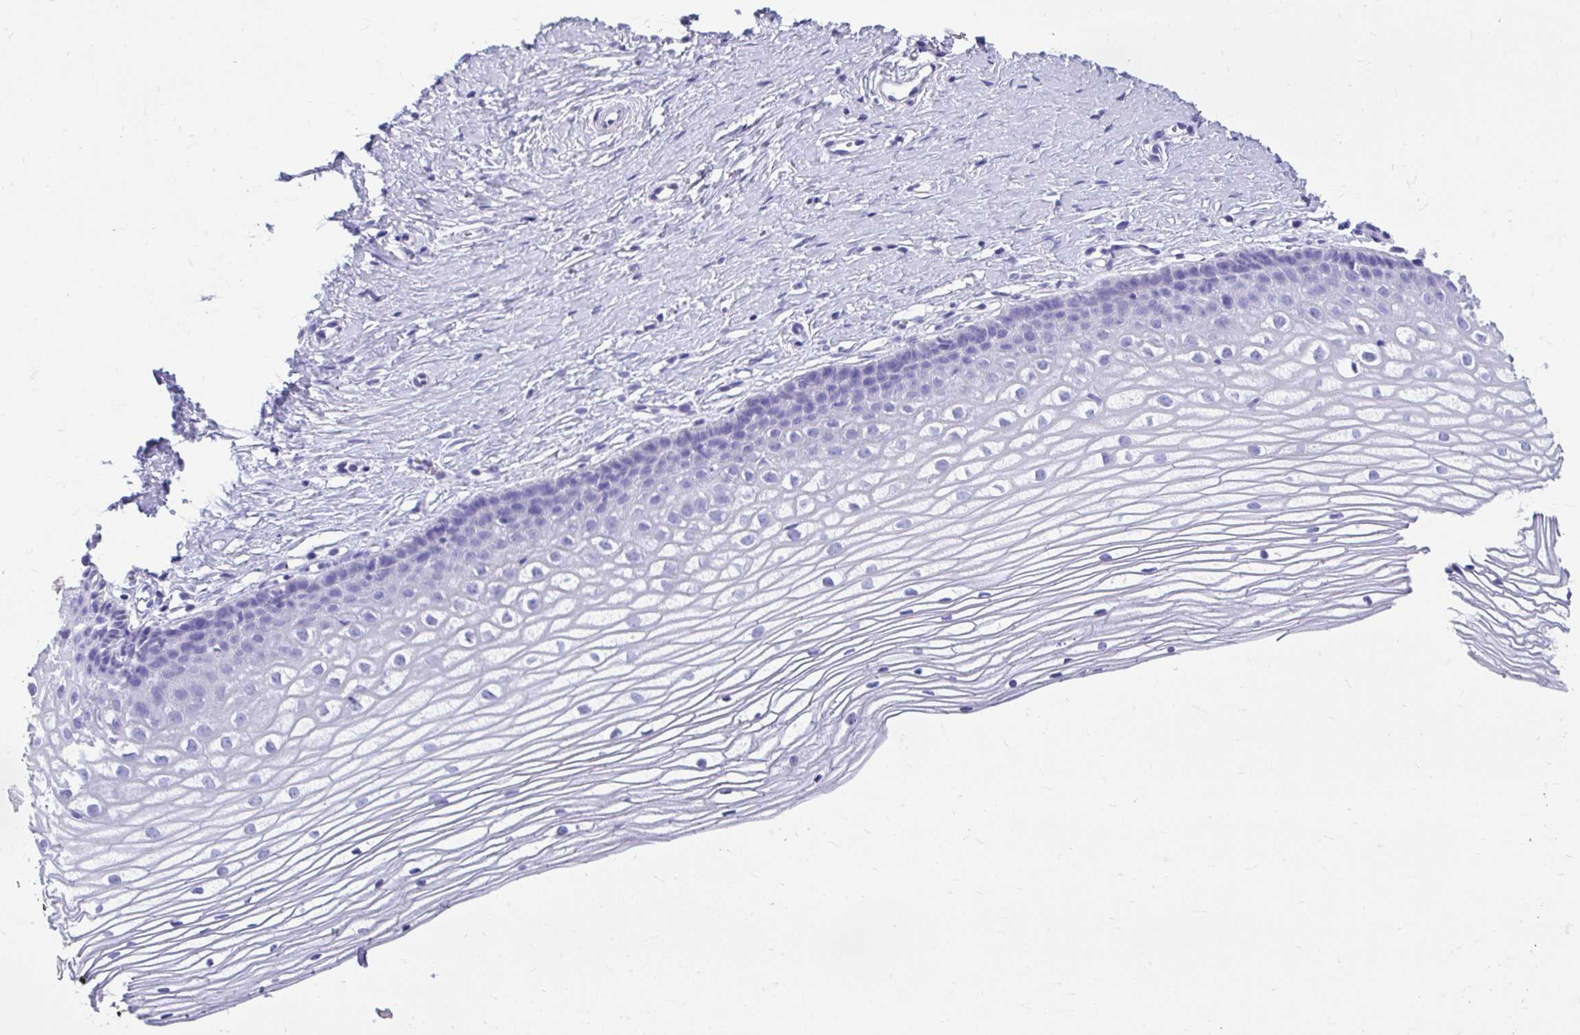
{"staining": {"intensity": "negative", "quantity": "none", "location": "none"}, "tissue": "cervix", "cell_type": "Squamous epithelial cells", "image_type": "normal", "snomed": [{"axis": "morphology", "description": "Normal tissue, NOS"}, {"axis": "topography", "description": "Cervix"}], "caption": "This is a micrograph of immunohistochemistry staining of unremarkable cervix, which shows no staining in squamous epithelial cells.", "gene": "SMIM9", "patient": {"sex": "female", "age": 40}}